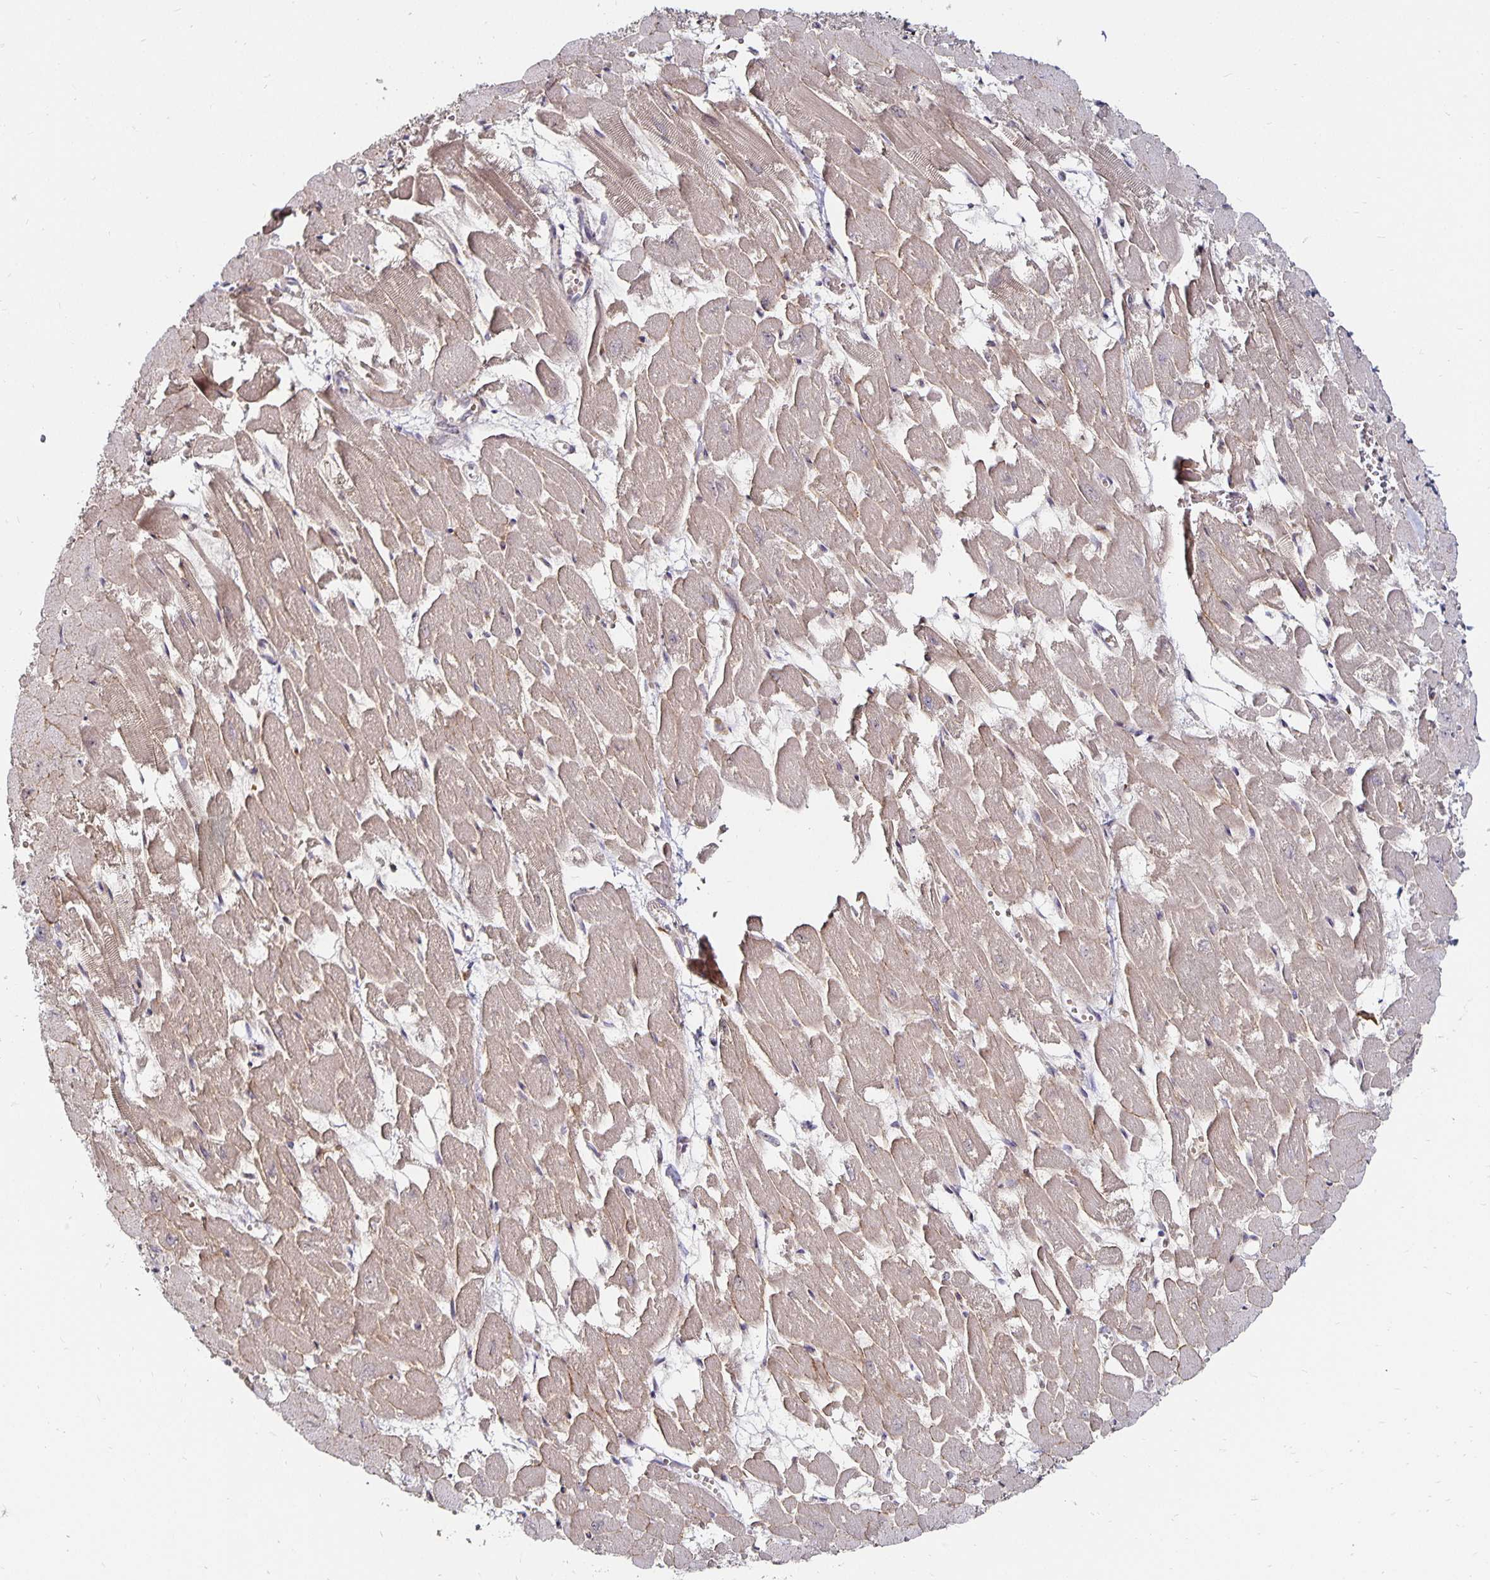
{"staining": {"intensity": "moderate", "quantity": "25%-75%", "location": "cytoplasmic/membranous"}, "tissue": "heart muscle", "cell_type": "Cardiomyocytes", "image_type": "normal", "snomed": [{"axis": "morphology", "description": "Normal tissue, NOS"}, {"axis": "topography", "description": "Heart"}], "caption": "IHC micrograph of benign heart muscle stained for a protein (brown), which displays medium levels of moderate cytoplasmic/membranous expression in approximately 25%-75% of cardiomyocytes.", "gene": "ANLN", "patient": {"sex": "female", "age": 52}}